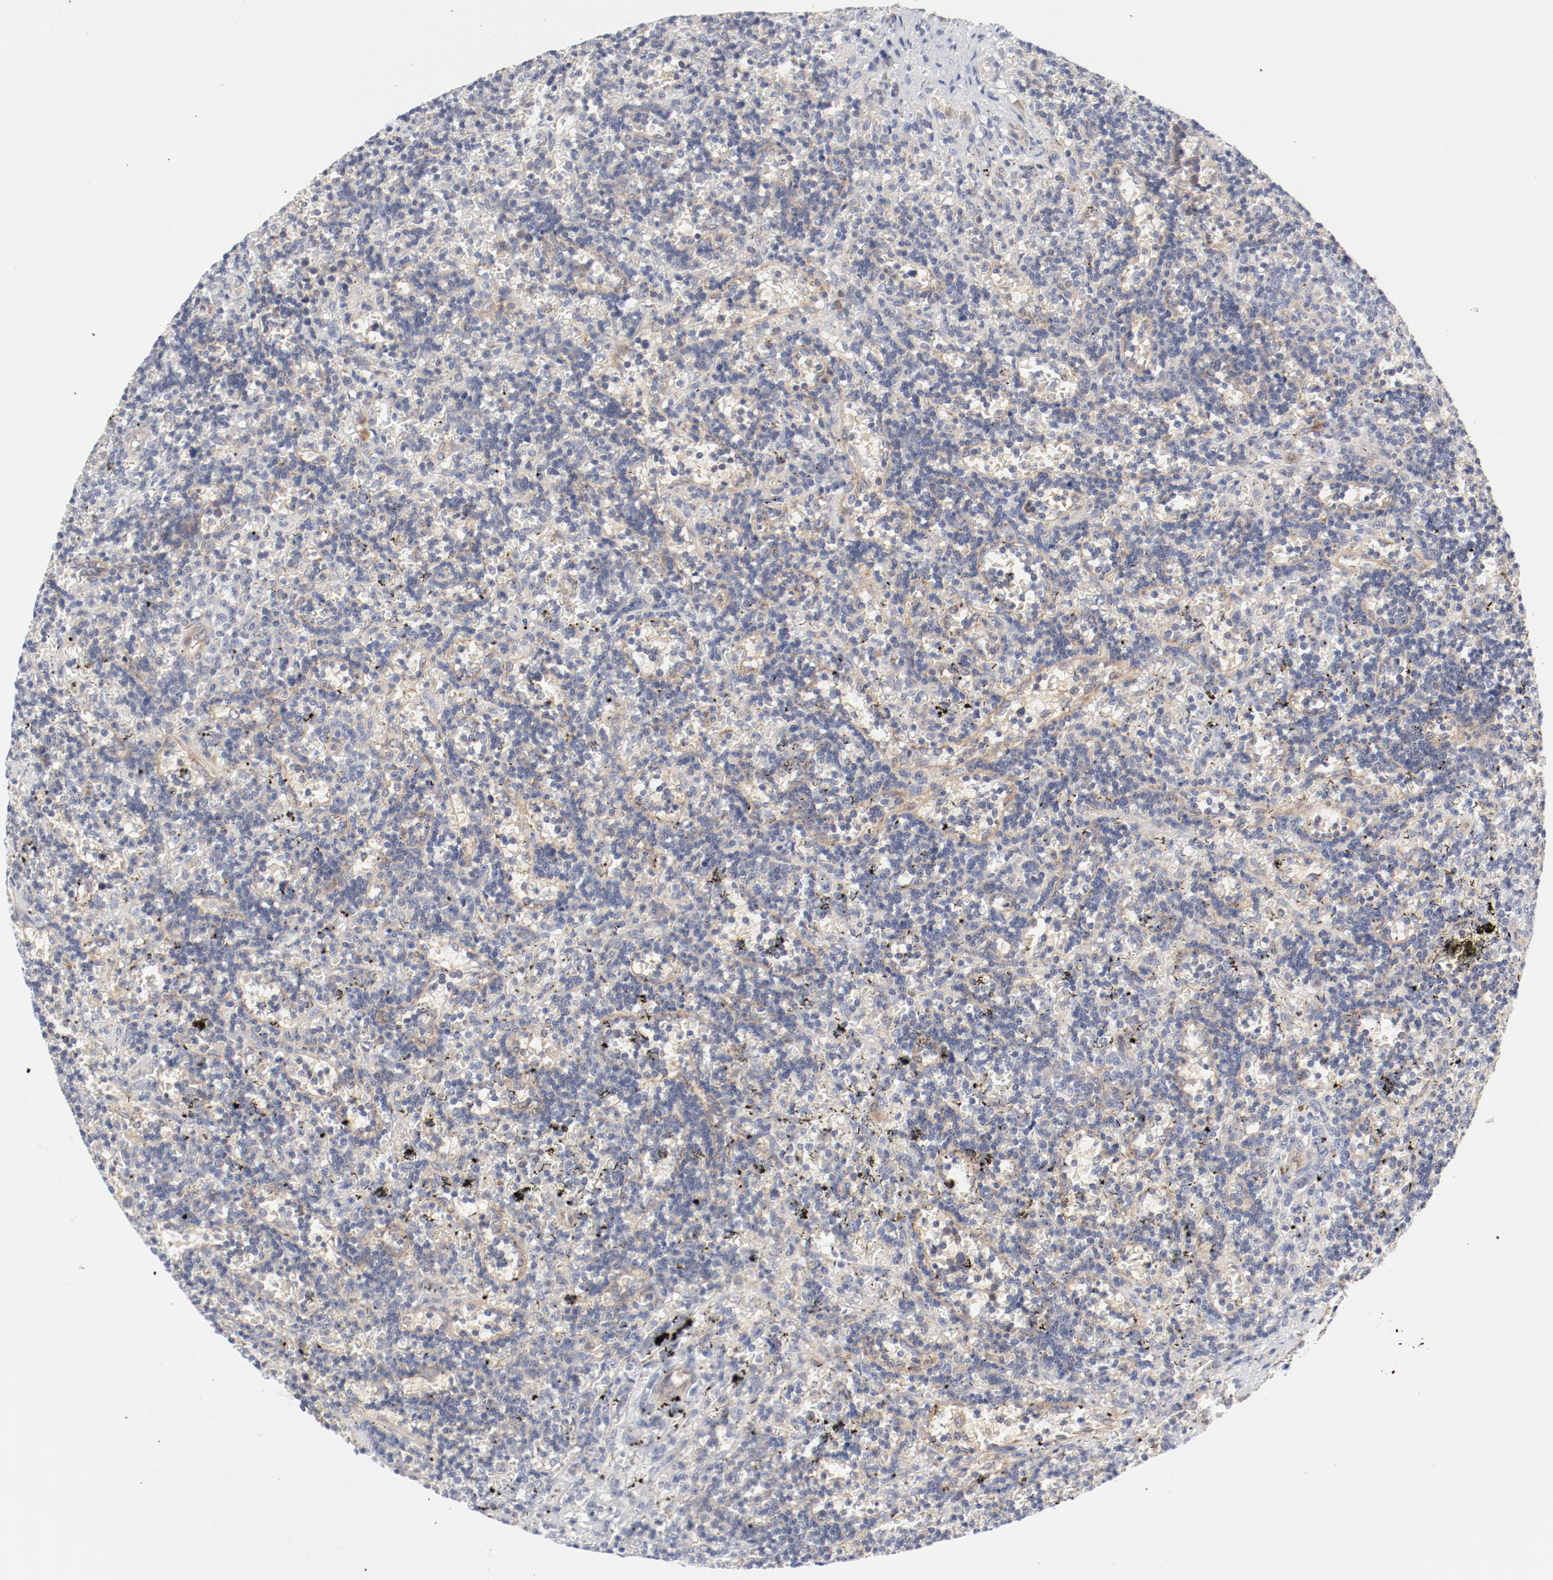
{"staining": {"intensity": "negative", "quantity": "none", "location": "none"}, "tissue": "lymphoma", "cell_type": "Tumor cells", "image_type": "cancer", "snomed": [{"axis": "morphology", "description": "Malignant lymphoma, non-Hodgkin's type, Low grade"}, {"axis": "topography", "description": "Spleen"}], "caption": "Micrograph shows no protein expression in tumor cells of low-grade malignant lymphoma, non-Hodgkin's type tissue.", "gene": "BAD", "patient": {"sex": "male", "age": 60}}